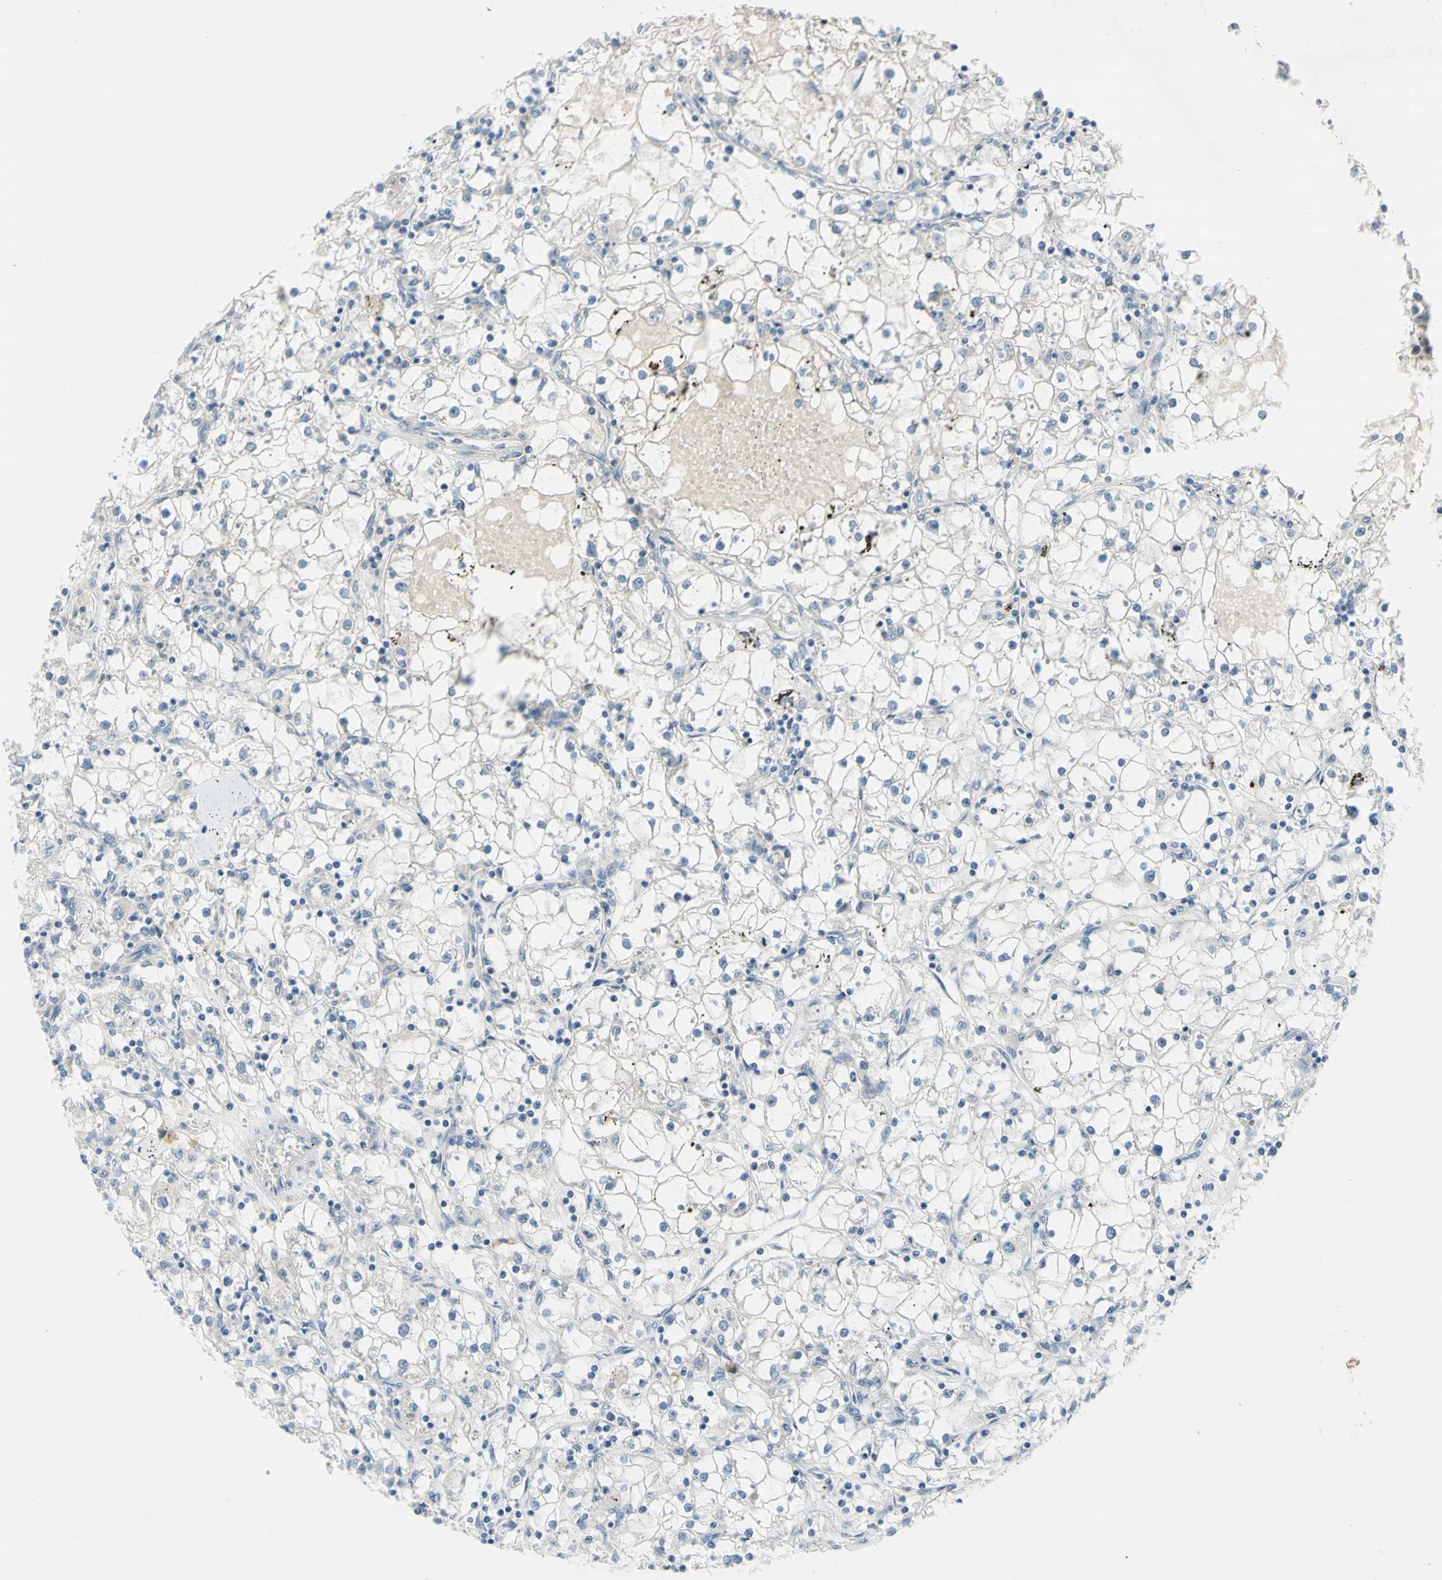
{"staining": {"intensity": "negative", "quantity": "none", "location": "none"}, "tissue": "renal cancer", "cell_type": "Tumor cells", "image_type": "cancer", "snomed": [{"axis": "morphology", "description": "Adenocarcinoma, NOS"}, {"axis": "topography", "description": "Kidney"}], "caption": "Immunohistochemistry (IHC) of renal cancer (adenocarcinoma) demonstrates no staining in tumor cells. Brightfield microscopy of immunohistochemistry stained with DAB (3,3'-diaminobenzidine) (brown) and hematoxylin (blue), captured at high magnification.", "gene": "F3", "patient": {"sex": "male", "age": 56}}